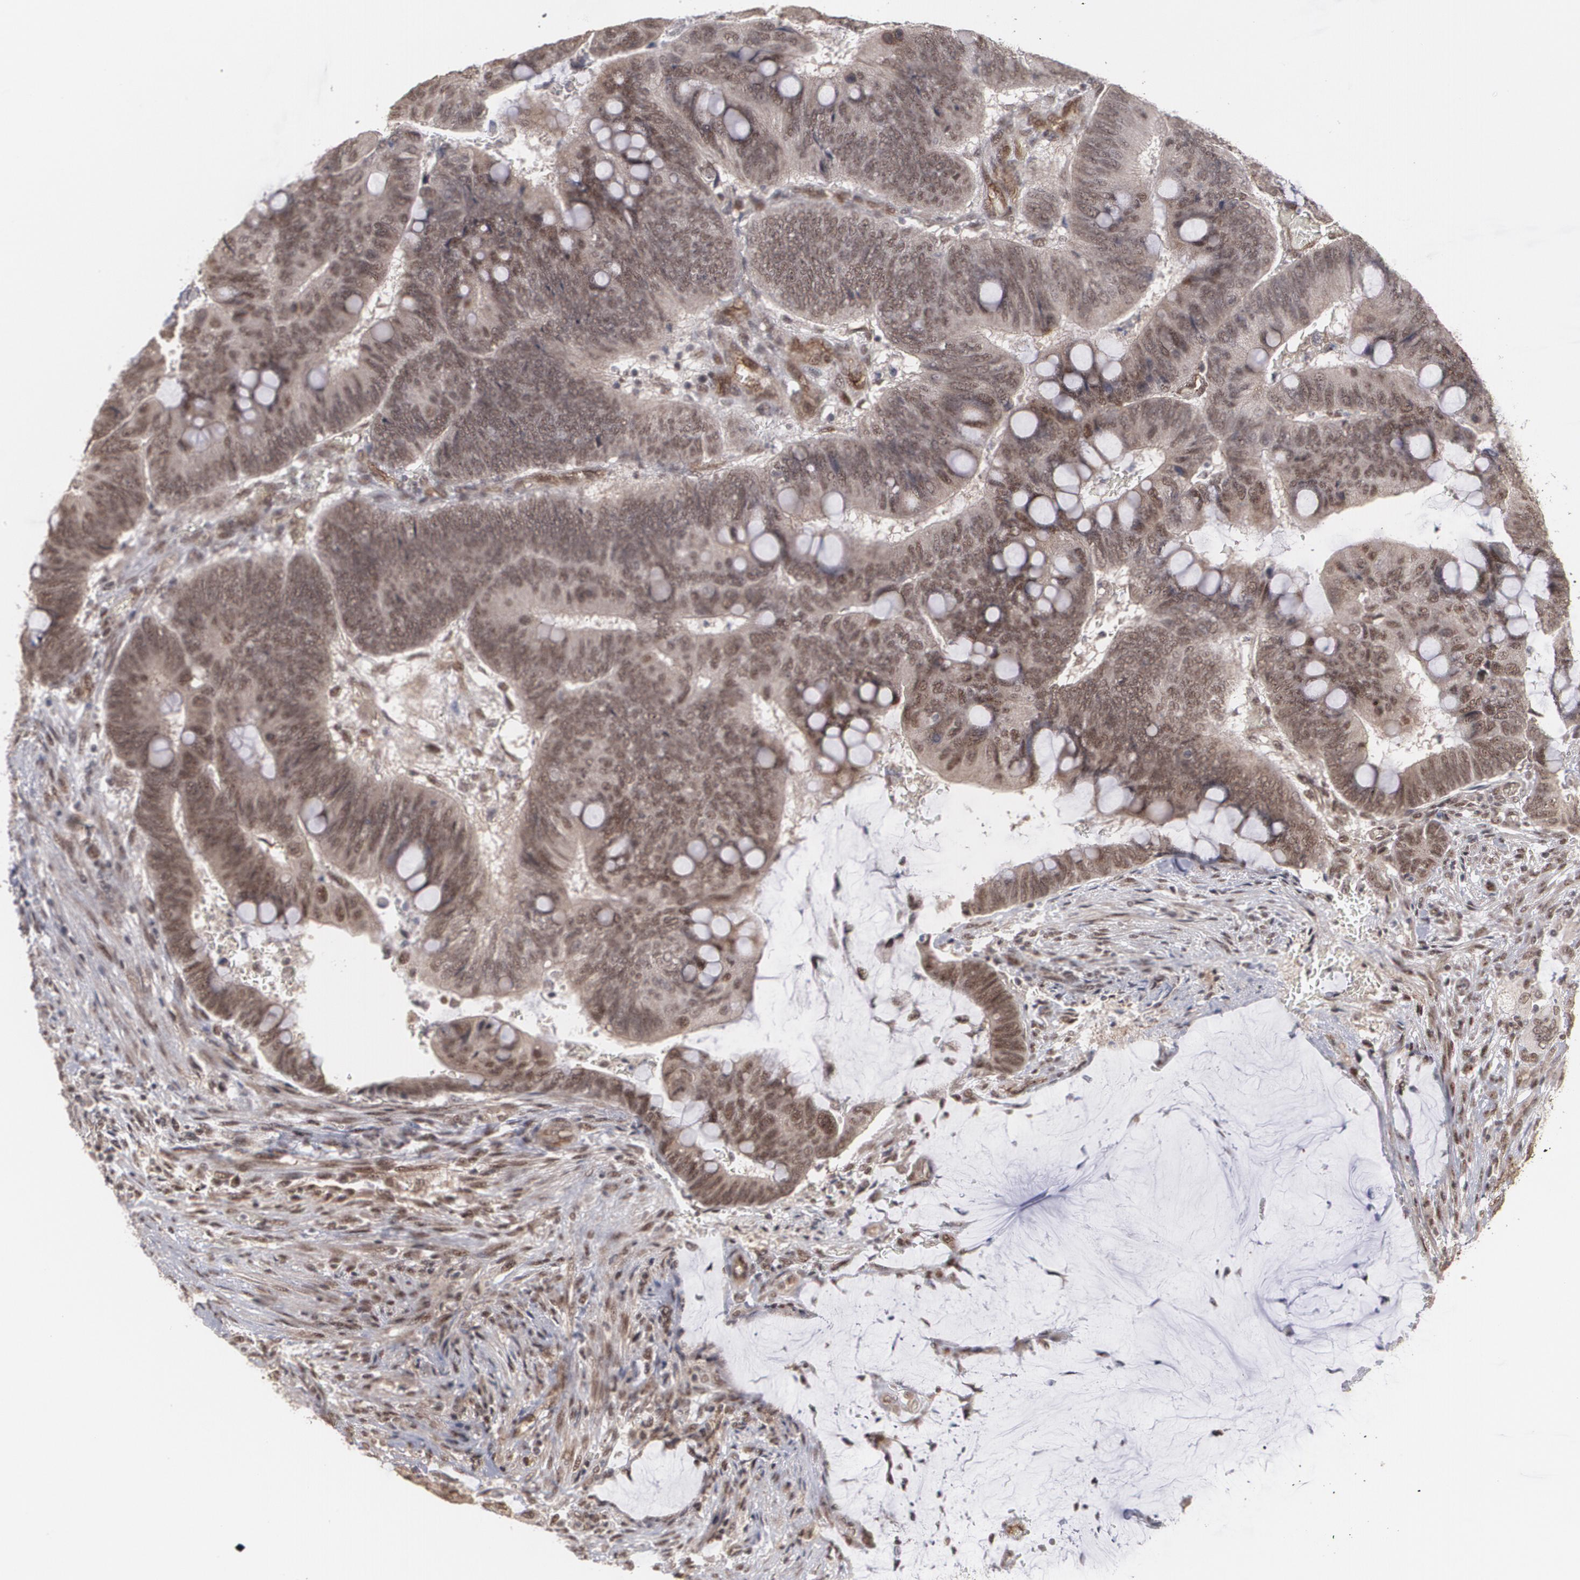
{"staining": {"intensity": "moderate", "quantity": ">75%", "location": "cytoplasmic/membranous,nuclear"}, "tissue": "colorectal cancer", "cell_type": "Tumor cells", "image_type": "cancer", "snomed": [{"axis": "morphology", "description": "Normal tissue, NOS"}, {"axis": "morphology", "description": "Adenocarcinoma, NOS"}, {"axis": "topography", "description": "Rectum"}], "caption": "Protein analysis of colorectal cancer (adenocarcinoma) tissue demonstrates moderate cytoplasmic/membranous and nuclear positivity in approximately >75% of tumor cells.", "gene": "ZNF75A", "patient": {"sex": "male", "age": 92}}